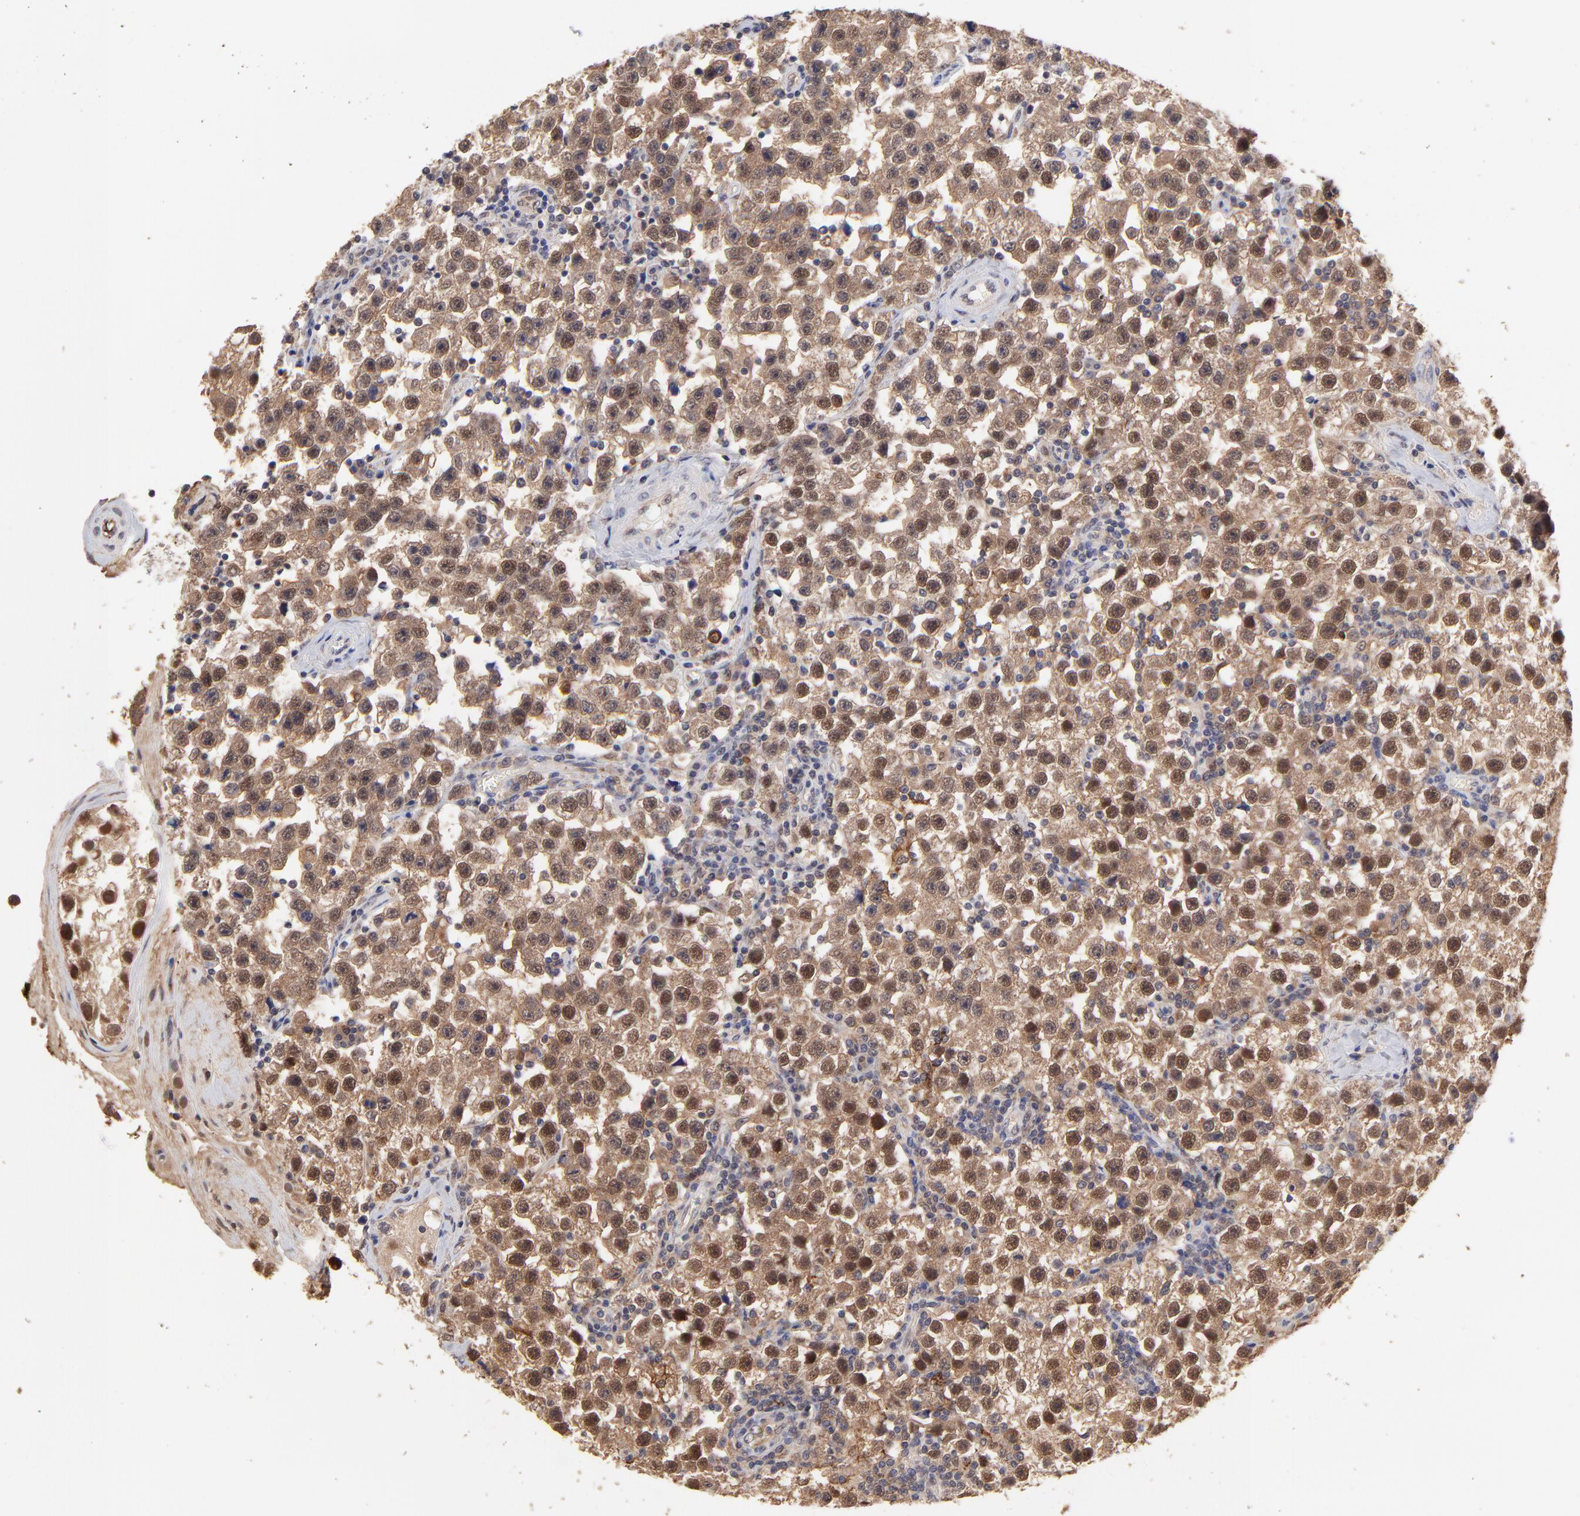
{"staining": {"intensity": "strong", "quantity": ">75%", "location": "cytoplasmic/membranous,nuclear"}, "tissue": "testis cancer", "cell_type": "Tumor cells", "image_type": "cancer", "snomed": [{"axis": "morphology", "description": "Seminoma, NOS"}, {"axis": "topography", "description": "Testis"}], "caption": "Human seminoma (testis) stained with a protein marker reveals strong staining in tumor cells.", "gene": "PSMD14", "patient": {"sex": "male", "age": 32}}